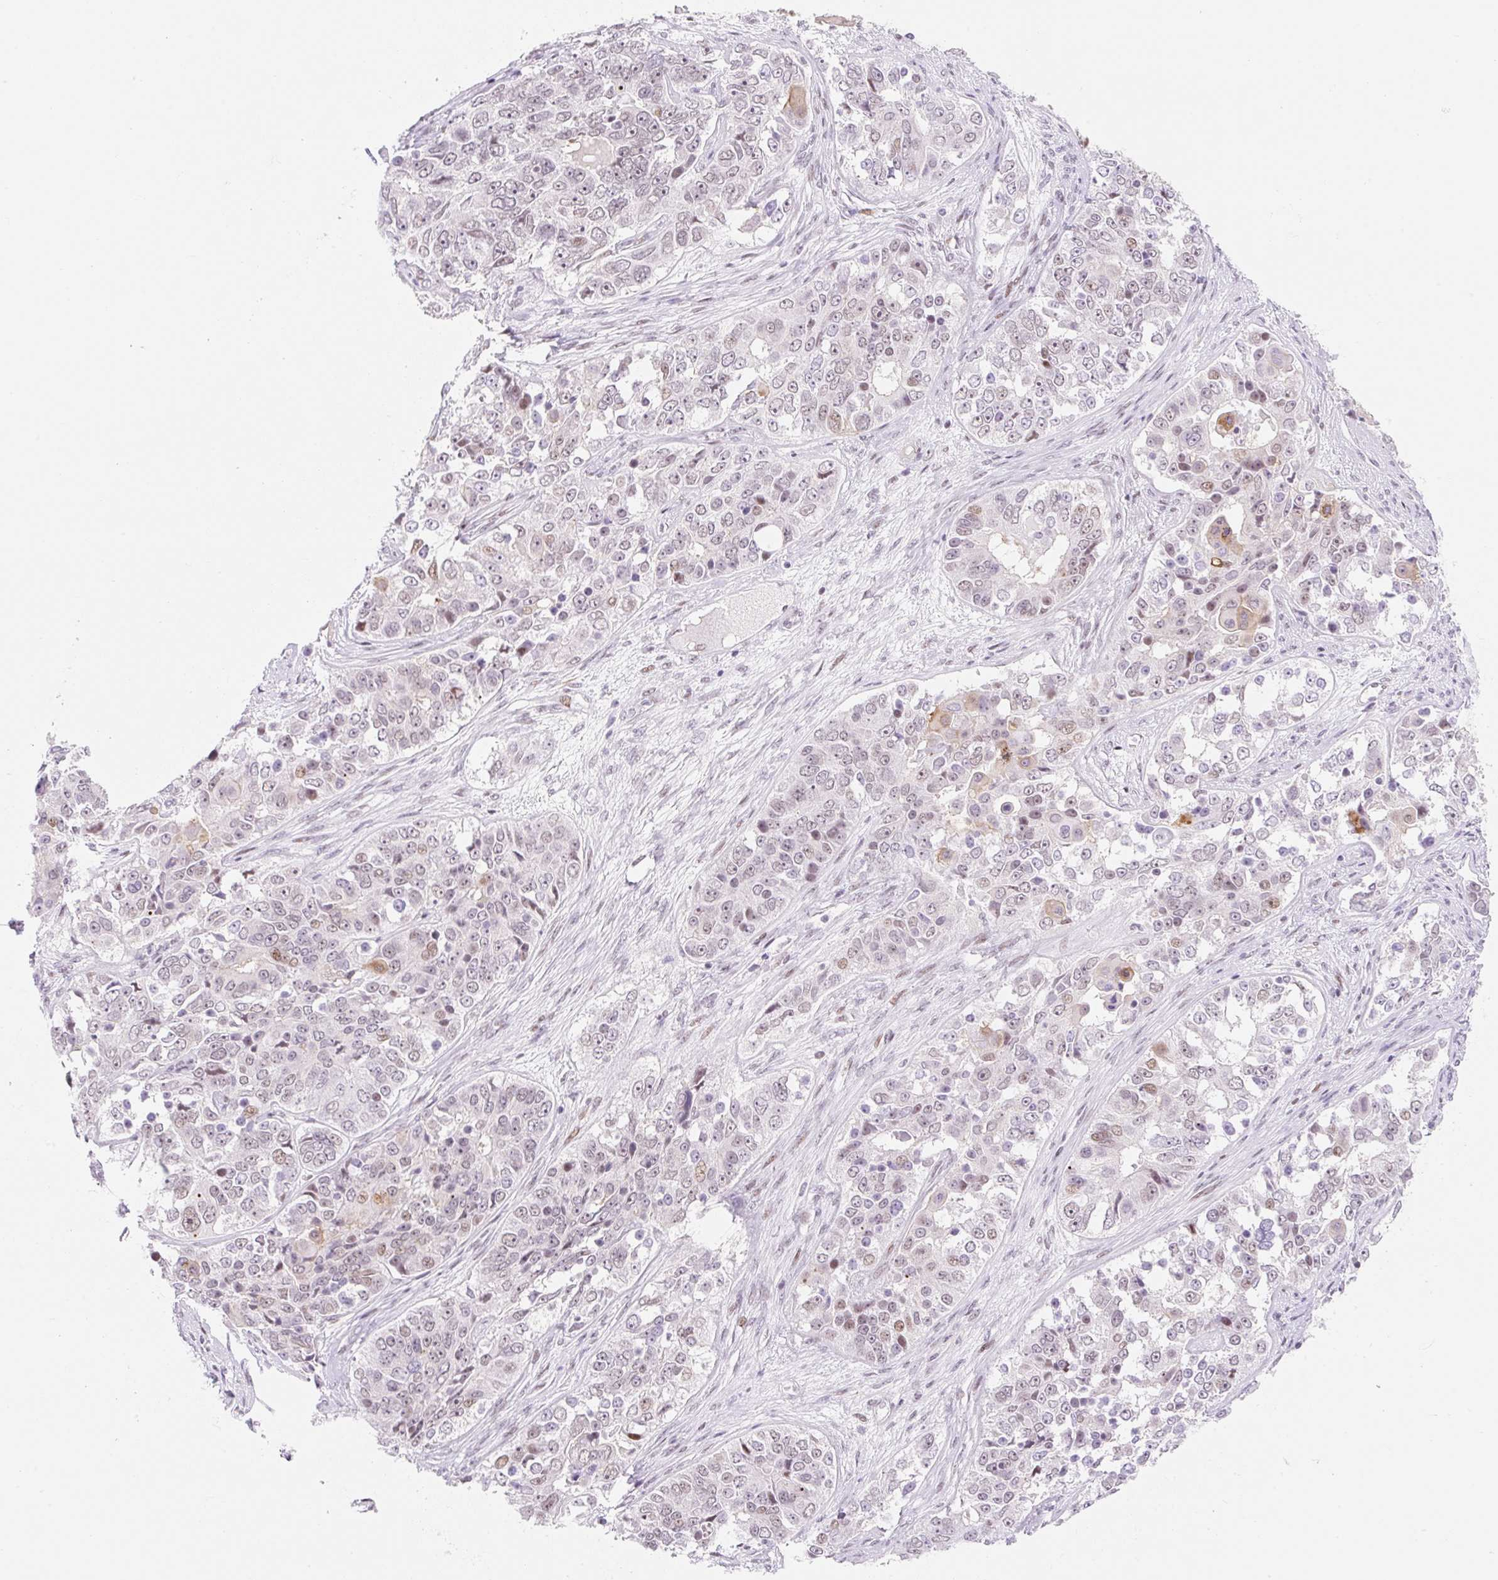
{"staining": {"intensity": "weak", "quantity": "25%-75%", "location": "nuclear"}, "tissue": "ovarian cancer", "cell_type": "Tumor cells", "image_type": "cancer", "snomed": [{"axis": "morphology", "description": "Carcinoma, endometroid"}, {"axis": "topography", "description": "Ovary"}], "caption": "This is an image of immunohistochemistry staining of ovarian endometroid carcinoma, which shows weak expression in the nuclear of tumor cells.", "gene": "H2BW1", "patient": {"sex": "female", "age": 51}}